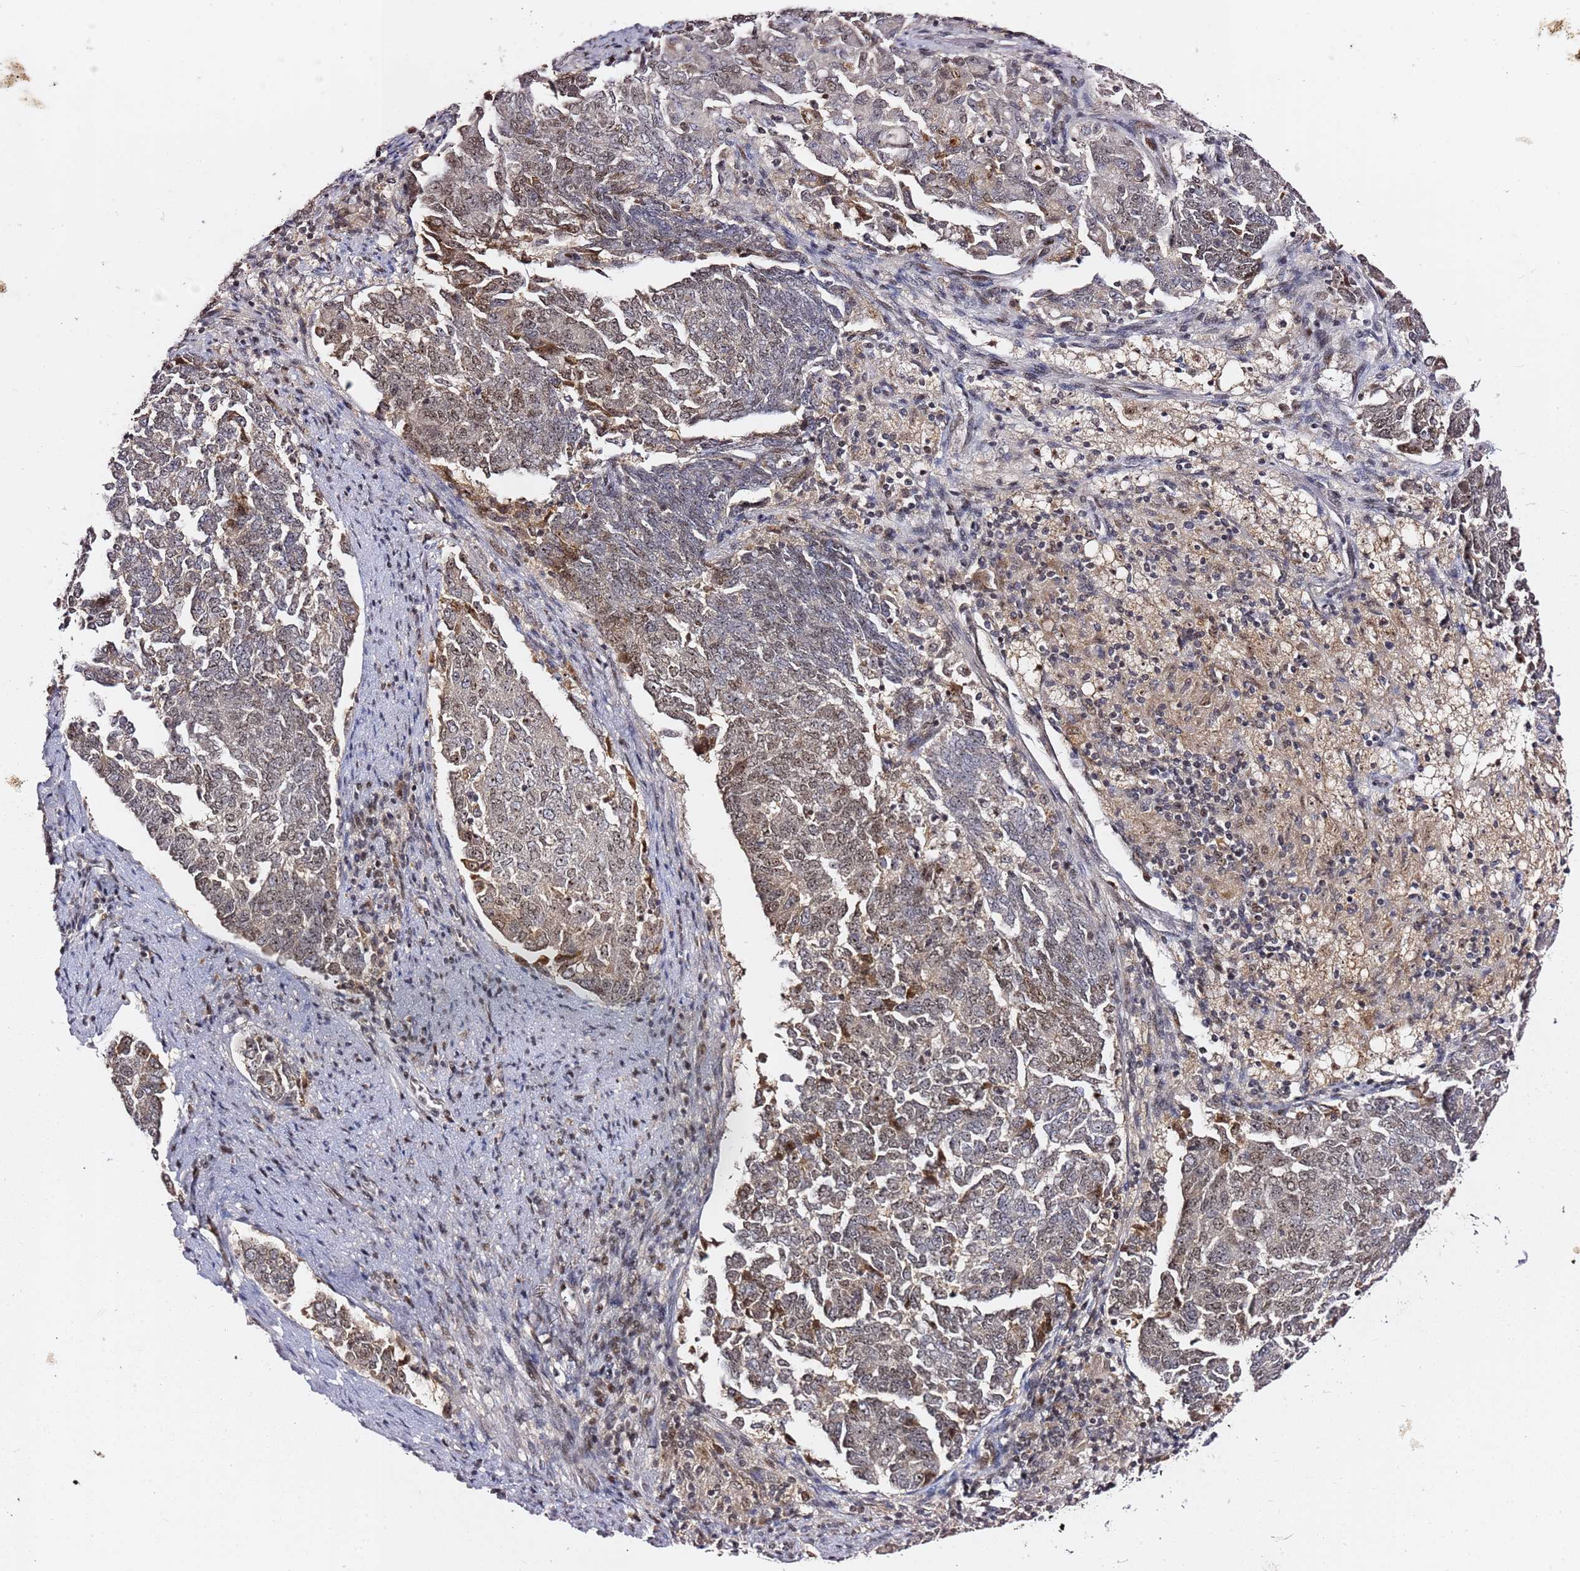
{"staining": {"intensity": "weak", "quantity": ">75%", "location": "nuclear"}, "tissue": "endometrial cancer", "cell_type": "Tumor cells", "image_type": "cancer", "snomed": [{"axis": "morphology", "description": "Adenocarcinoma, NOS"}, {"axis": "topography", "description": "Endometrium"}], "caption": "Protein staining by IHC reveals weak nuclear positivity in approximately >75% of tumor cells in adenocarcinoma (endometrial). (DAB (3,3'-diaminobenzidine) = brown stain, brightfield microscopy at high magnification).", "gene": "FCF1", "patient": {"sex": "female", "age": 80}}